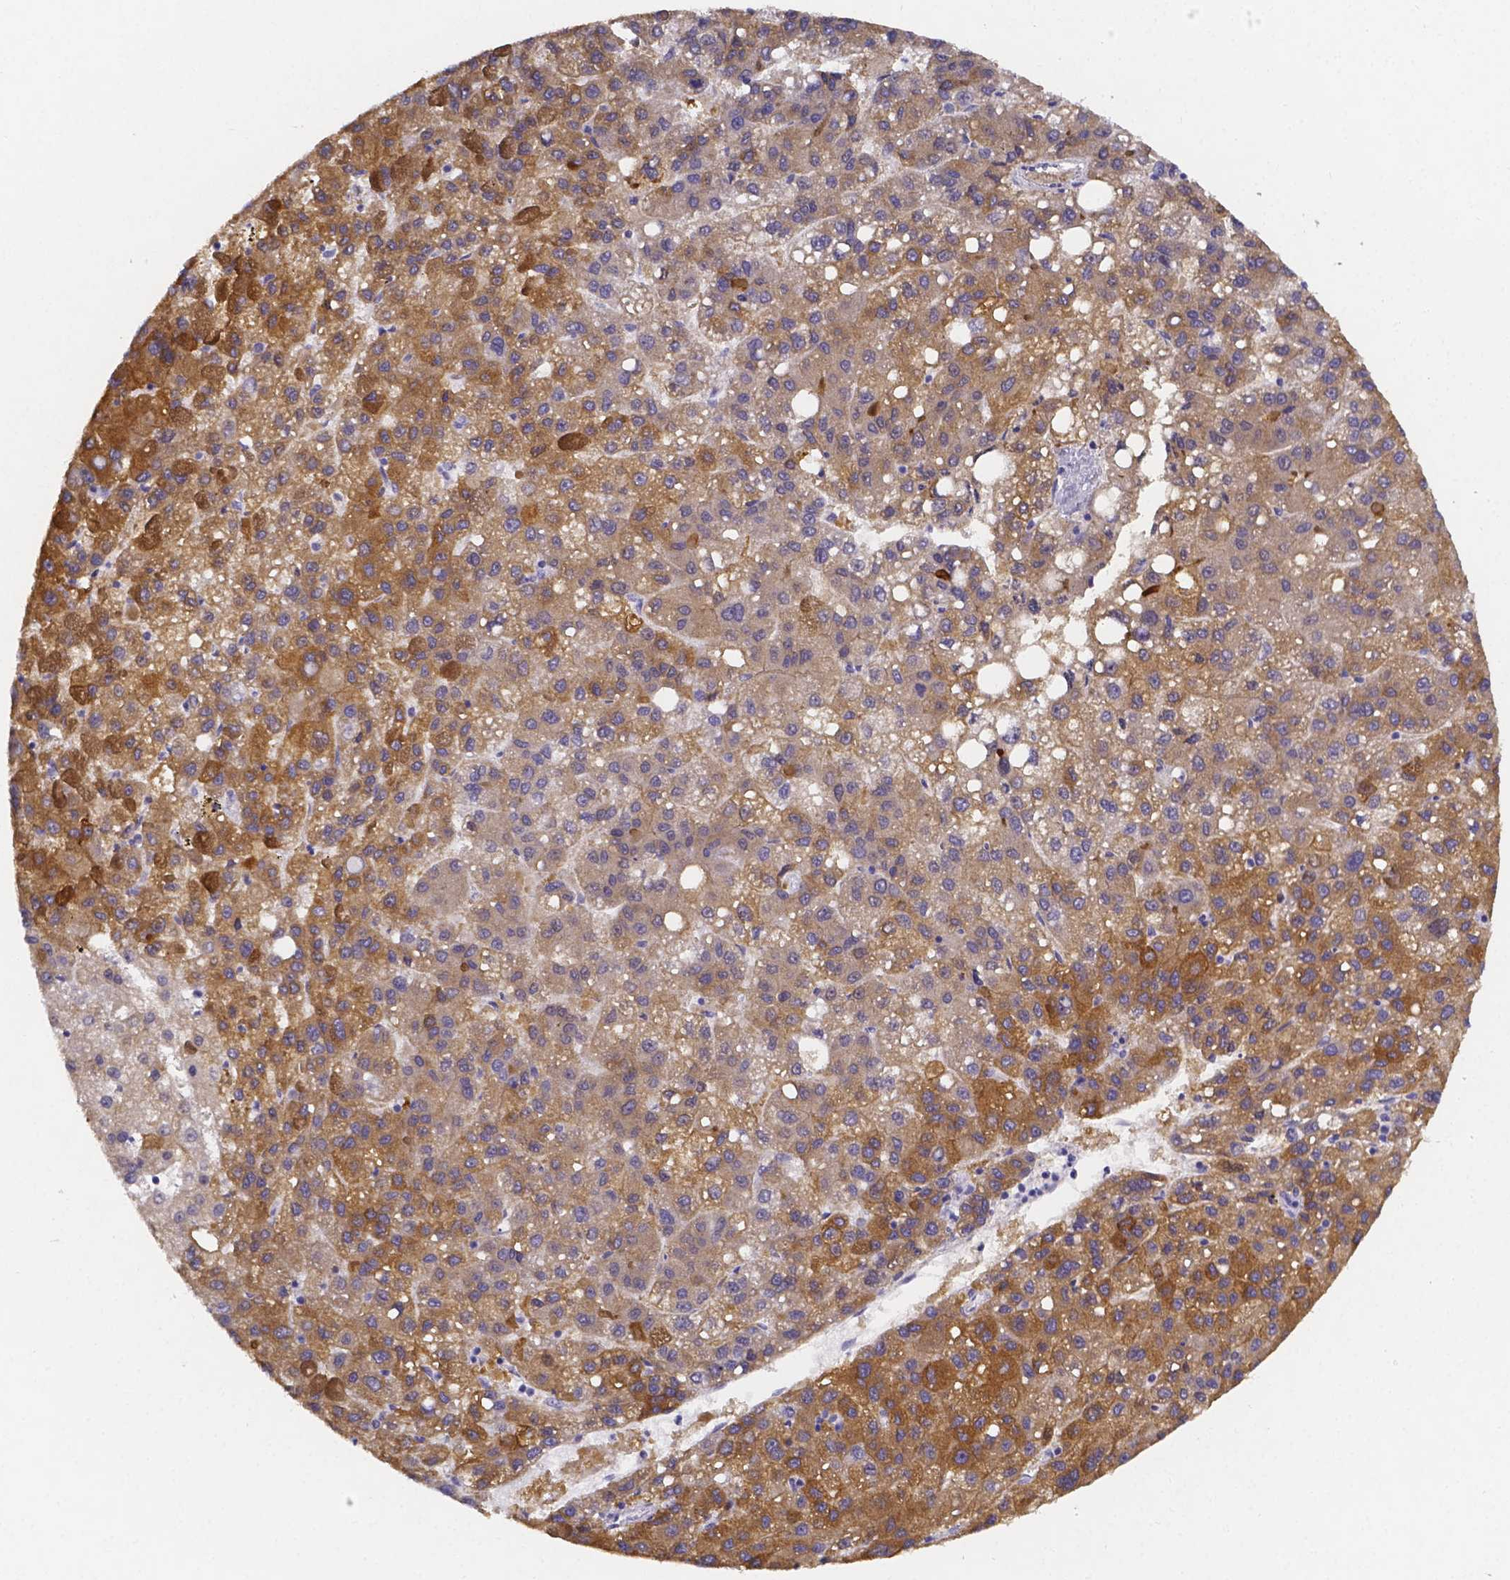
{"staining": {"intensity": "moderate", "quantity": ">75%", "location": "cytoplasmic/membranous"}, "tissue": "liver cancer", "cell_type": "Tumor cells", "image_type": "cancer", "snomed": [{"axis": "morphology", "description": "Carcinoma, Hepatocellular, NOS"}, {"axis": "topography", "description": "Liver"}], "caption": "Immunohistochemical staining of human liver hepatocellular carcinoma displays moderate cytoplasmic/membranous protein expression in about >75% of tumor cells.", "gene": "PAH", "patient": {"sex": "female", "age": 82}}